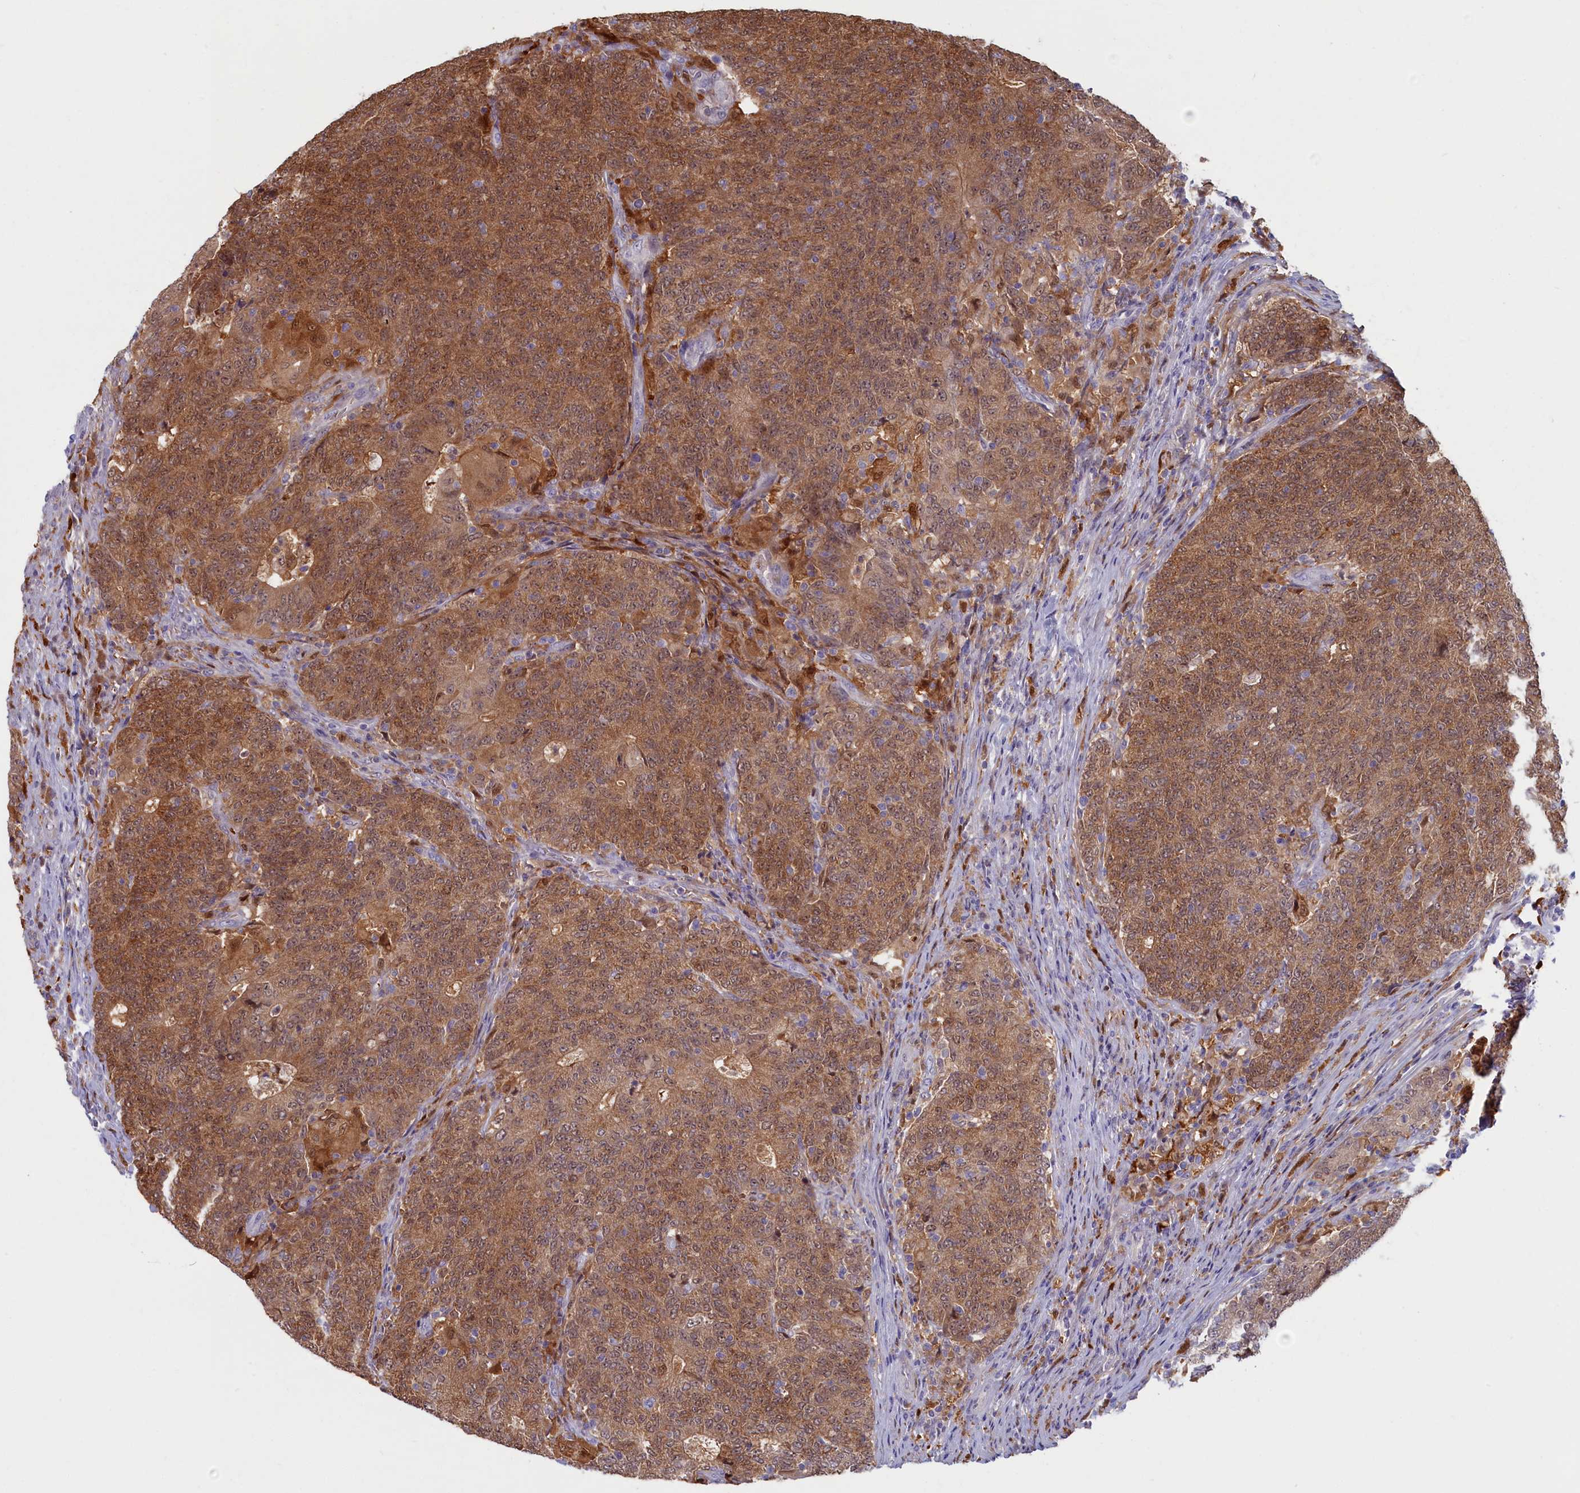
{"staining": {"intensity": "moderate", "quantity": ">75%", "location": "cytoplasmic/membranous"}, "tissue": "colorectal cancer", "cell_type": "Tumor cells", "image_type": "cancer", "snomed": [{"axis": "morphology", "description": "Adenocarcinoma, NOS"}, {"axis": "topography", "description": "Colon"}], "caption": "This photomicrograph shows IHC staining of colorectal cancer (adenocarcinoma), with medium moderate cytoplasmic/membranous staining in approximately >75% of tumor cells.", "gene": "BLVRB", "patient": {"sex": "female", "age": 75}}